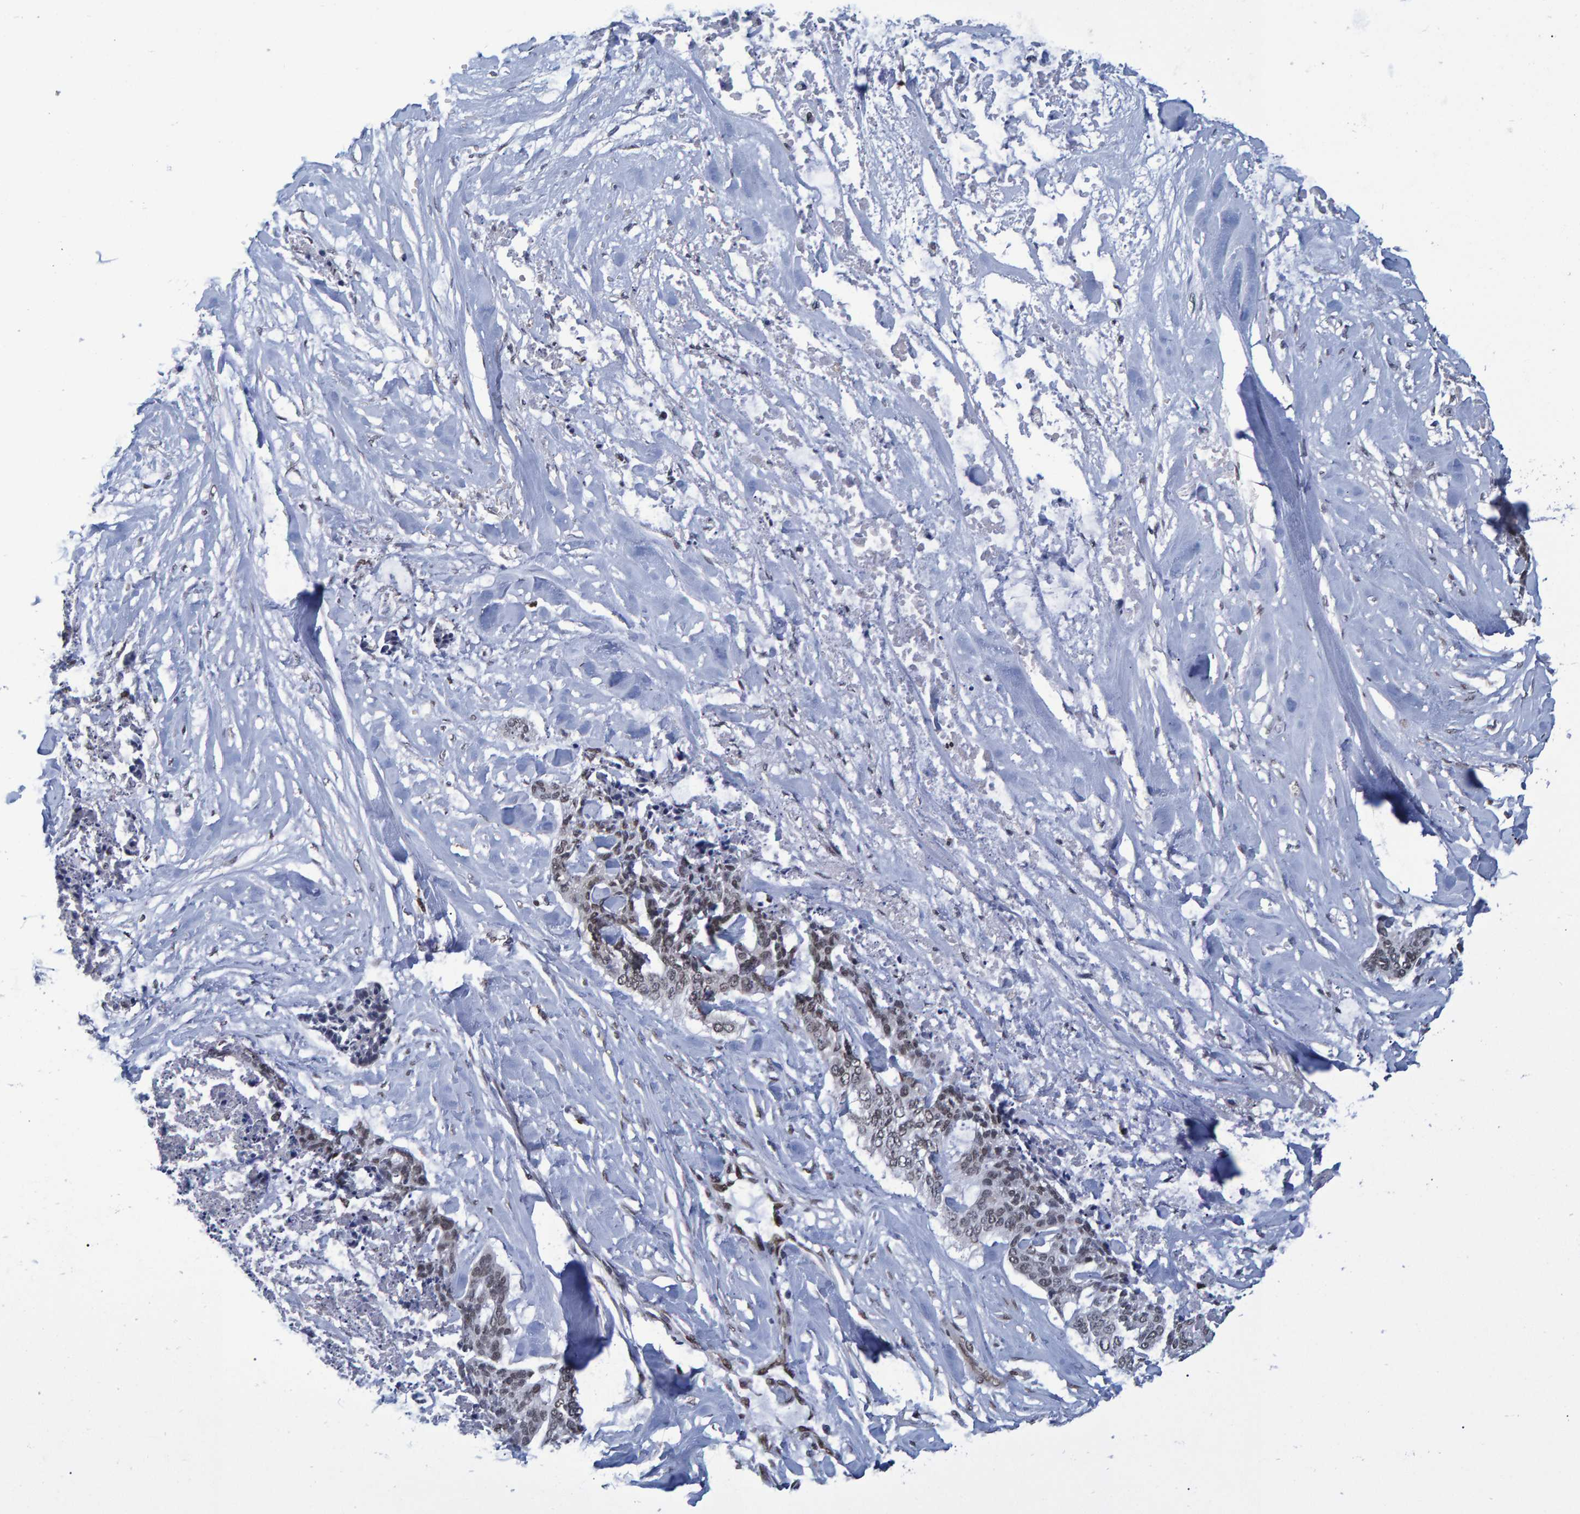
{"staining": {"intensity": "weak", "quantity": ">75%", "location": "nuclear"}, "tissue": "skin cancer", "cell_type": "Tumor cells", "image_type": "cancer", "snomed": [{"axis": "morphology", "description": "Basal cell carcinoma"}, {"axis": "topography", "description": "Skin"}], "caption": "High-magnification brightfield microscopy of skin basal cell carcinoma stained with DAB (3,3'-diaminobenzidine) (brown) and counterstained with hematoxylin (blue). tumor cells exhibit weak nuclear expression is appreciated in about>75% of cells.", "gene": "QKI", "patient": {"sex": "female", "age": 64}}